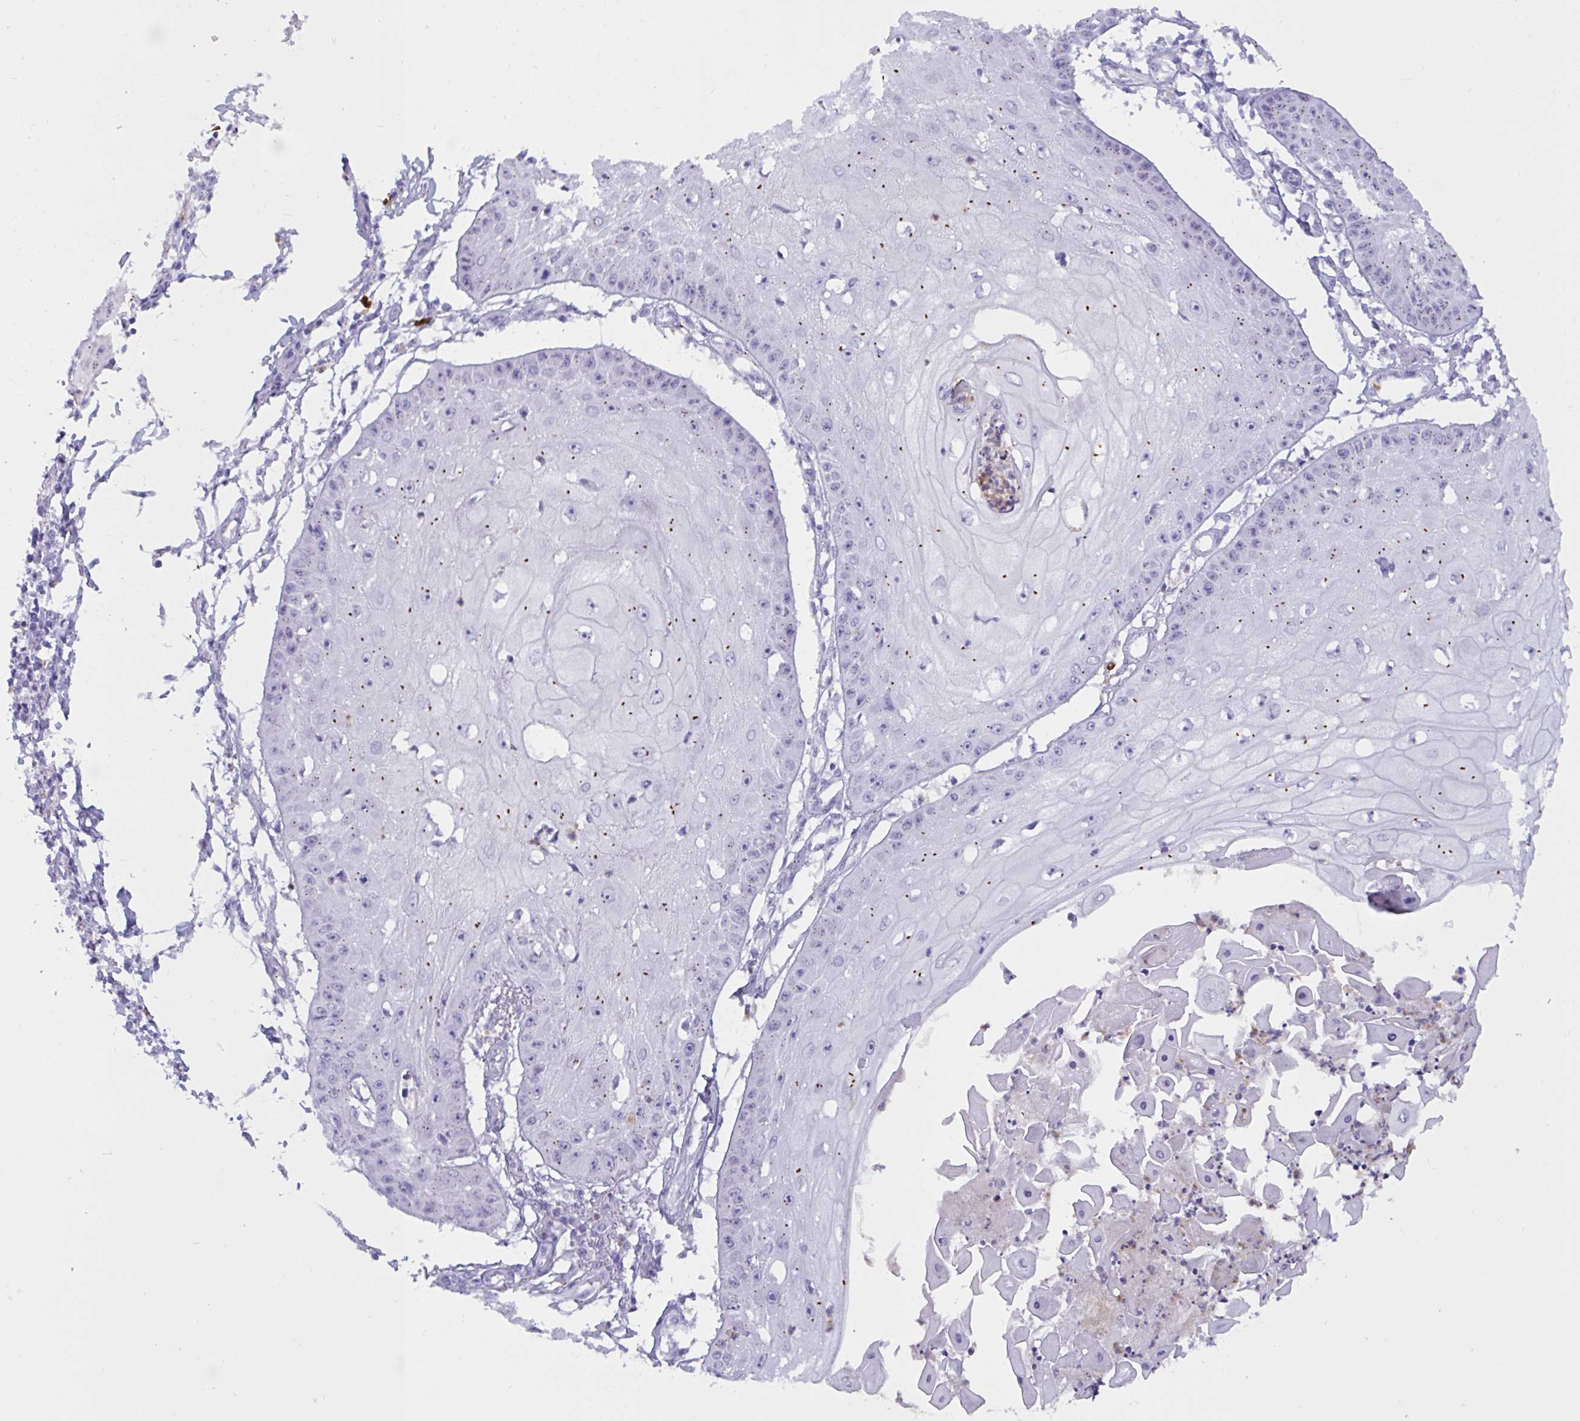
{"staining": {"intensity": "moderate", "quantity": "25%-75%", "location": "cytoplasmic/membranous"}, "tissue": "skin cancer", "cell_type": "Tumor cells", "image_type": "cancer", "snomed": [{"axis": "morphology", "description": "Squamous cell carcinoma, NOS"}, {"axis": "topography", "description": "Skin"}], "caption": "Moderate cytoplasmic/membranous positivity is appreciated in approximately 25%-75% of tumor cells in skin squamous cell carcinoma. (DAB (3,3'-diaminobenzidine) = brown stain, brightfield microscopy at high magnification).", "gene": "RNASE3", "patient": {"sex": "male", "age": 70}}